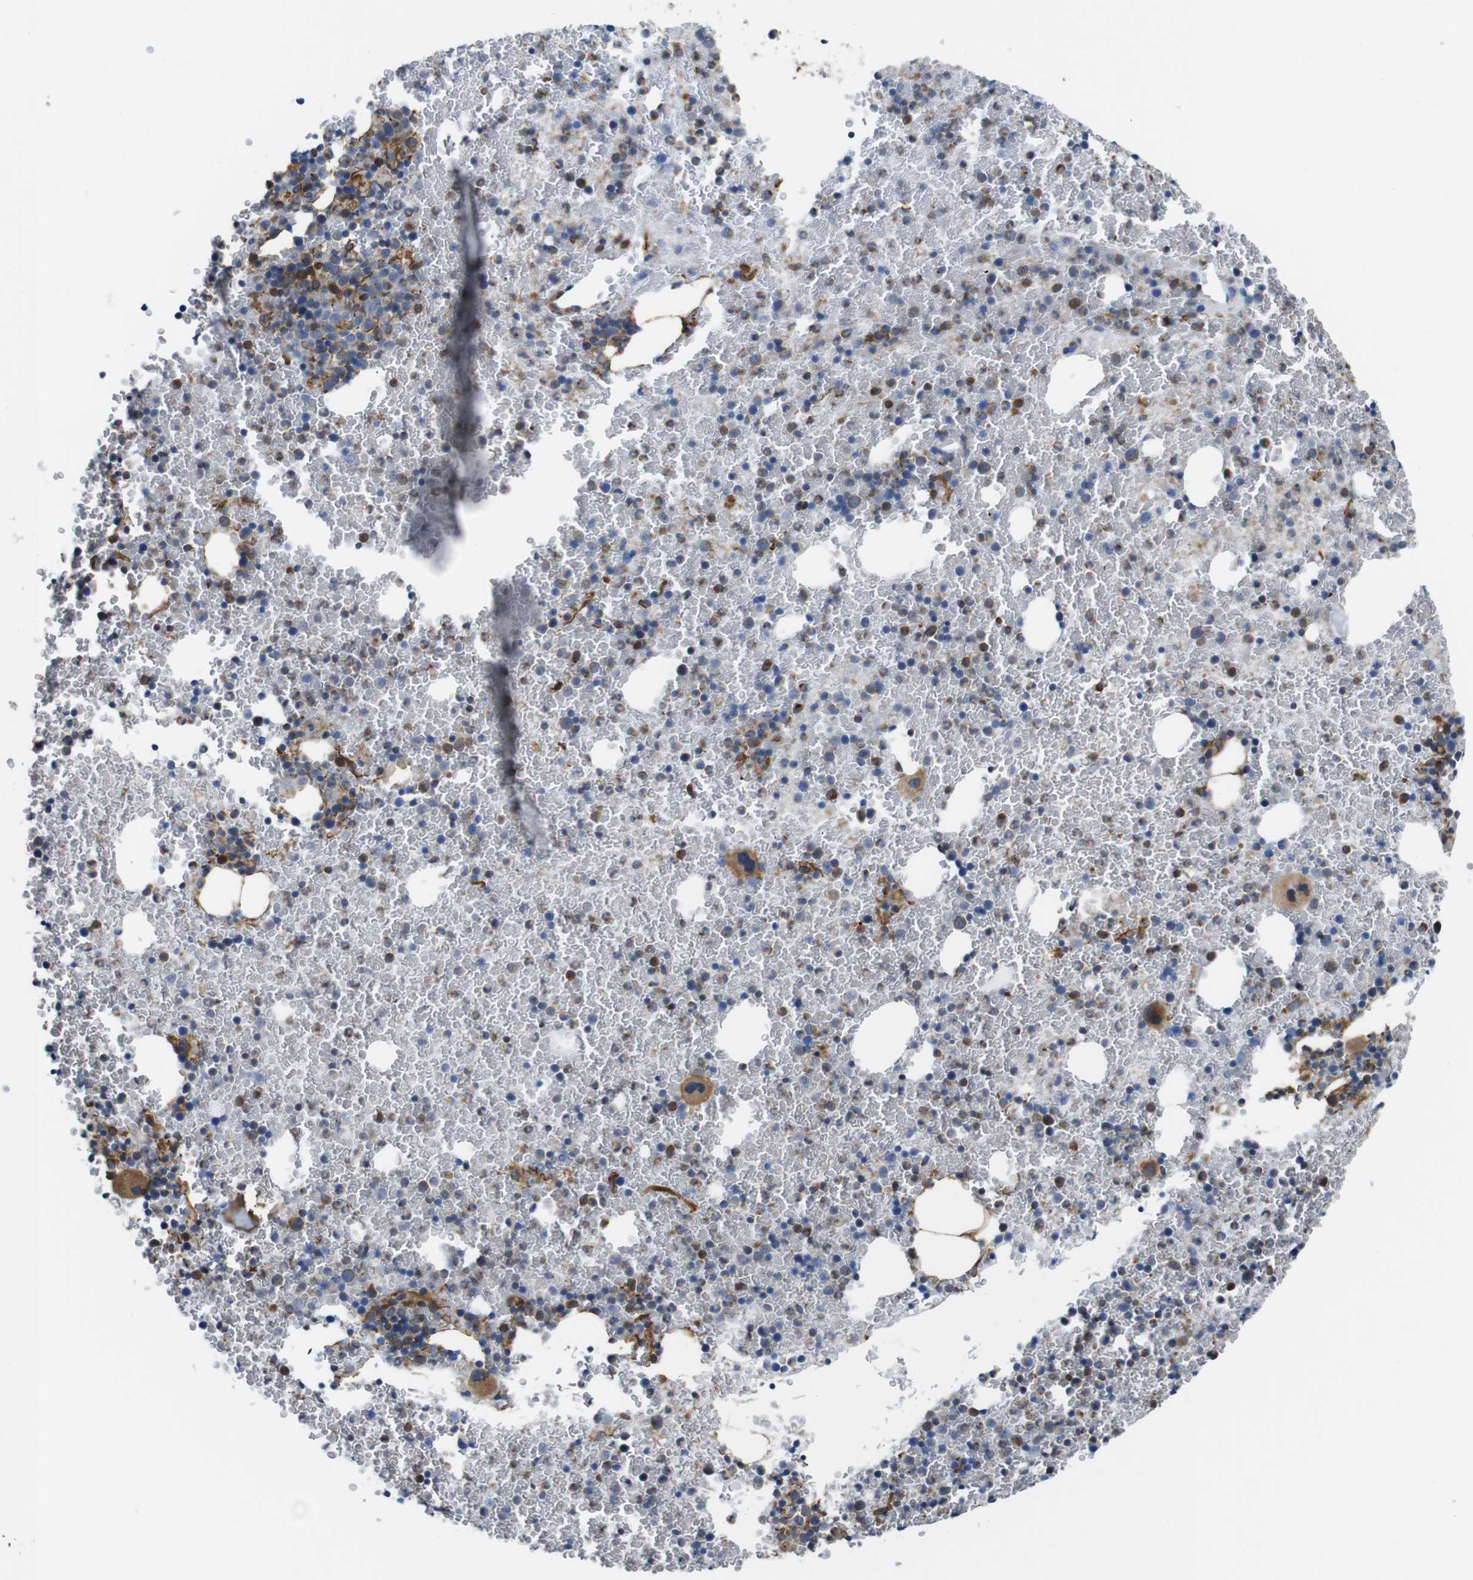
{"staining": {"intensity": "moderate", "quantity": ">75%", "location": "cytoplasmic/membranous"}, "tissue": "bone marrow", "cell_type": "Hematopoietic cells", "image_type": "normal", "snomed": [{"axis": "morphology", "description": "Normal tissue, NOS"}, {"axis": "morphology", "description": "Inflammation, NOS"}, {"axis": "topography", "description": "Bone marrow"}], "caption": "High-magnification brightfield microscopy of benign bone marrow stained with DAB (brown) and counterstained with hematoxylin (blue). hematopoietic cells exhibit moderate cytoplasmic/membranous positivity is seen in about>75% of cells.", "gene": "POMK", "patient": {"sex": "female", "age": 17}}